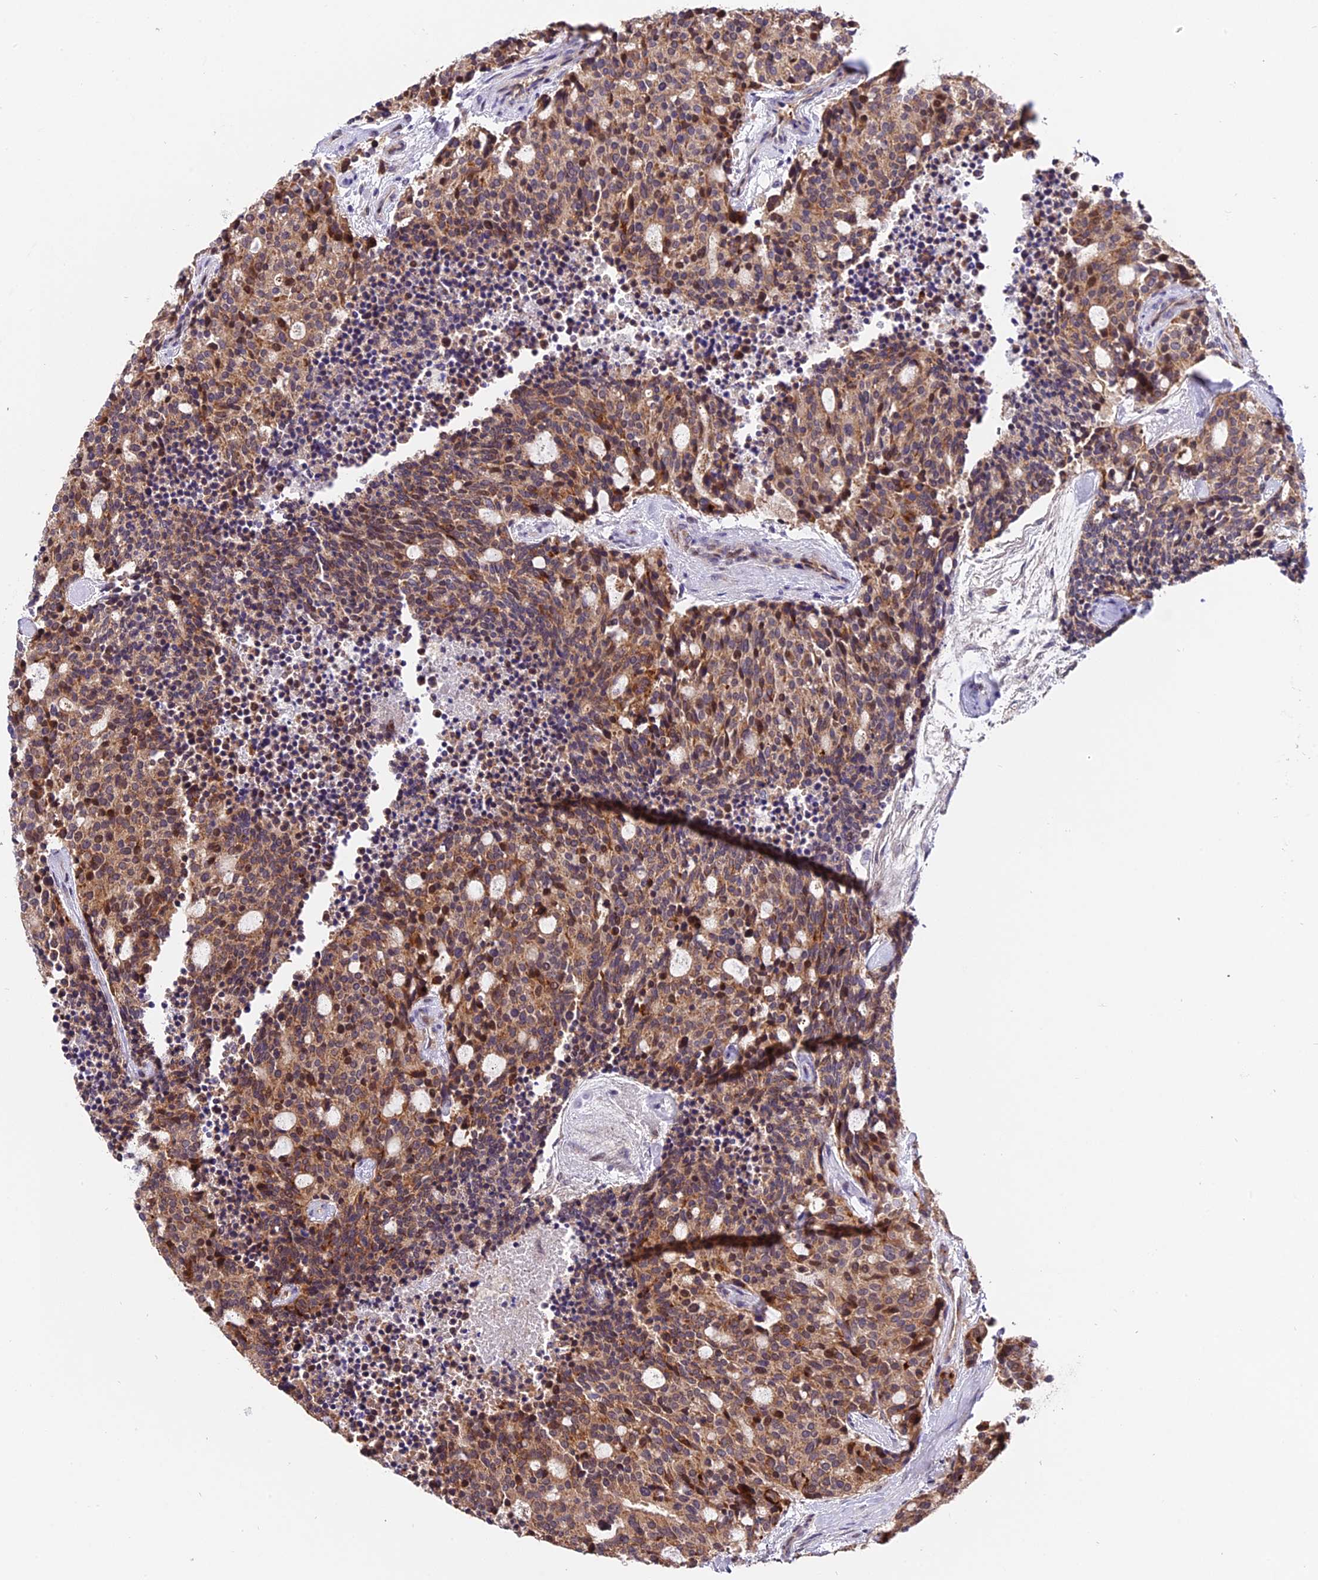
{"staining": {"intensity": "moderate", "quantity": ">75%", "location": "cytoplasmic/membranous"}, "tissue": "carcinoid", "cell_type": "Tumor cells", "image_type": "cancer", "snomed": [{"axis": "morphology", "description": "Carcinoid, malignant, NOS"}, {"axis": "topography", "description": "Pancreas"}], "caption": "Carcinoid tissue reveals moderate cytoplasmic/membranous expression in approximately >75% of tumor cells", "gene": "TRMT1", "patient": {"sex": "female", "age": 54}}